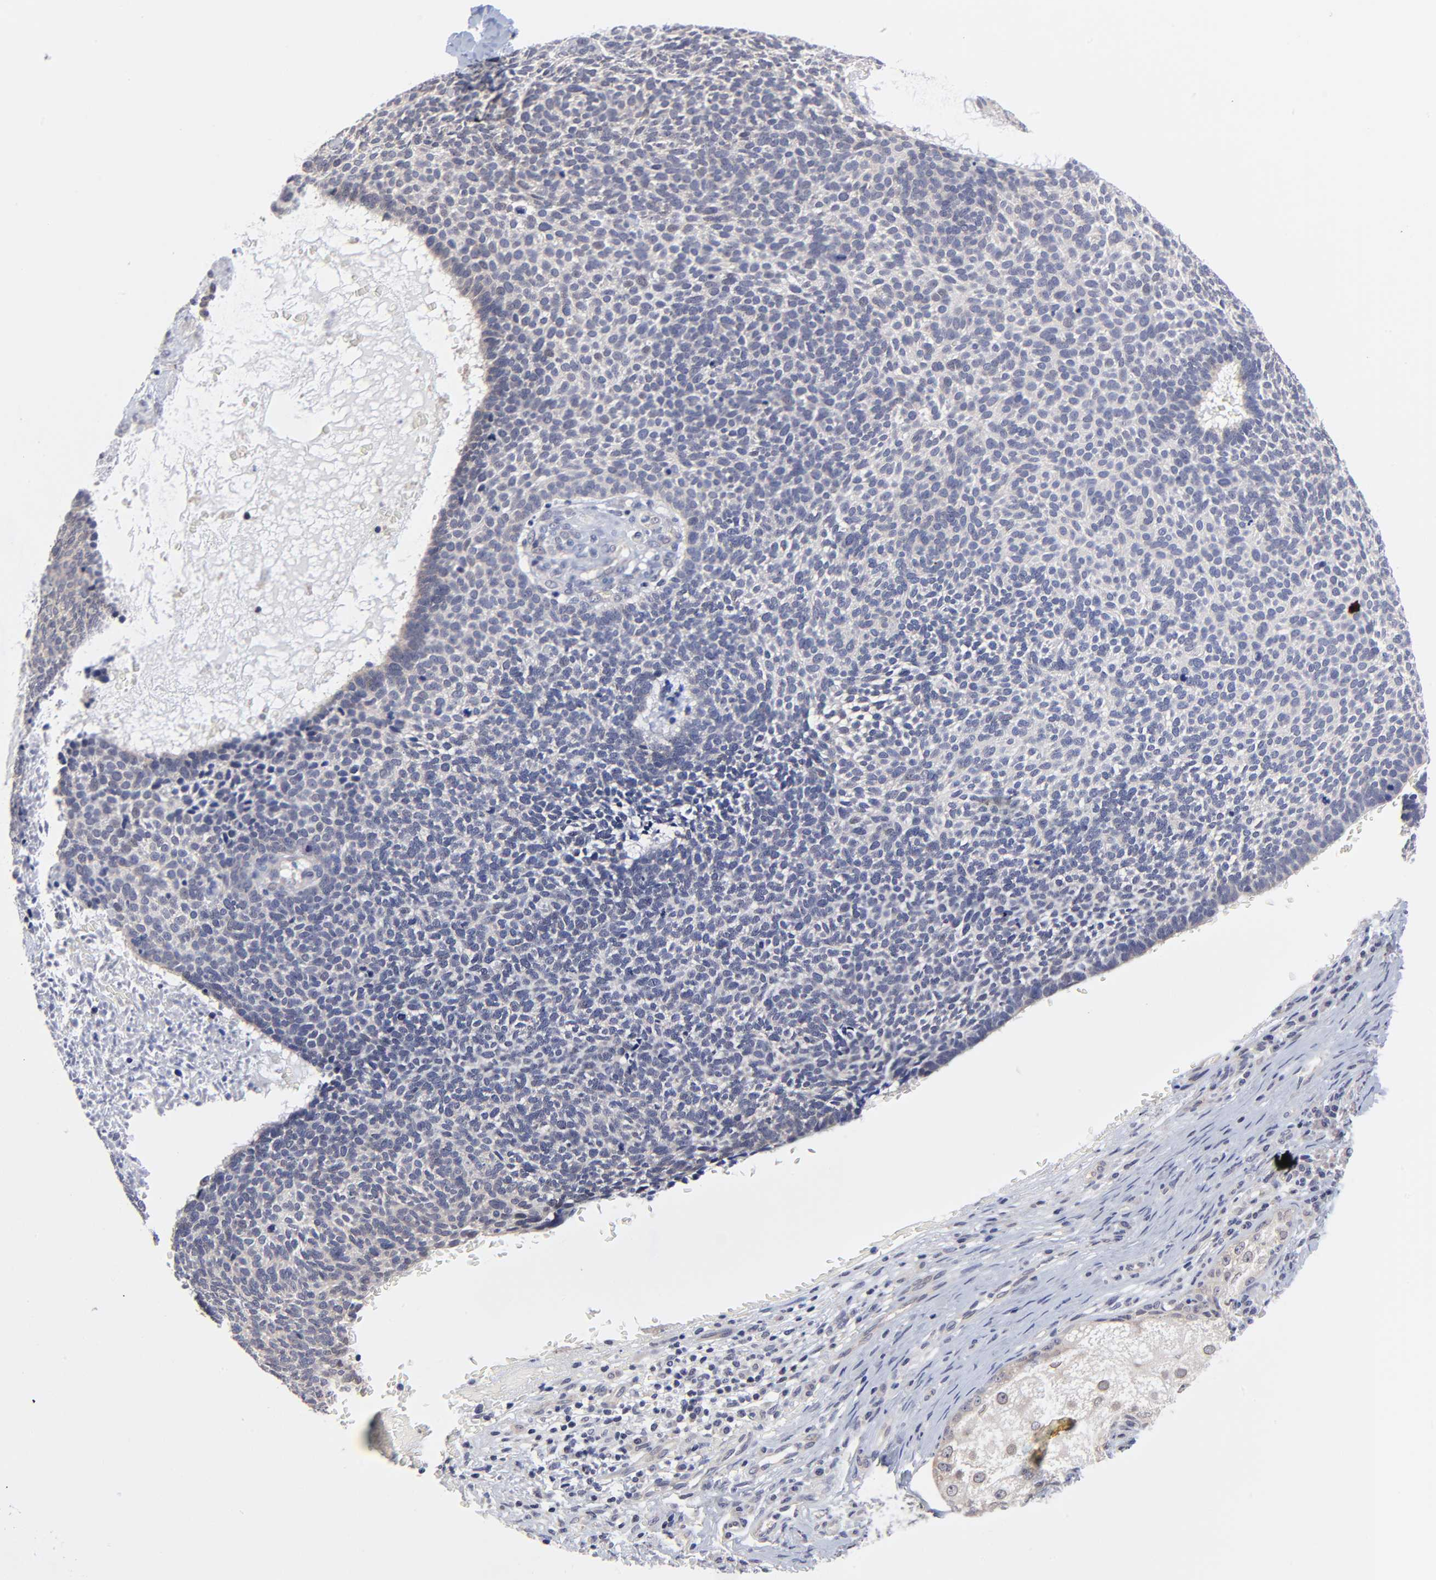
{"staining": {"intensity": "negative", "quantity": "none", "location": "none"}, "tissue": "skin cancer", "cell_type": "Tumor cells", "image_type": "cancer", "snomed": [{"axis": "morphology", "description": "Basal cell carcinoma"}, {"axis": "topography", "description": "Skin"}], "caption": "A micrograph of basal cell carcinoma (skin) stained for a protein shows no brown staining in tumor cells.", "gene": "FBXO8", "patient": {"sex": "male", "age": 87}}